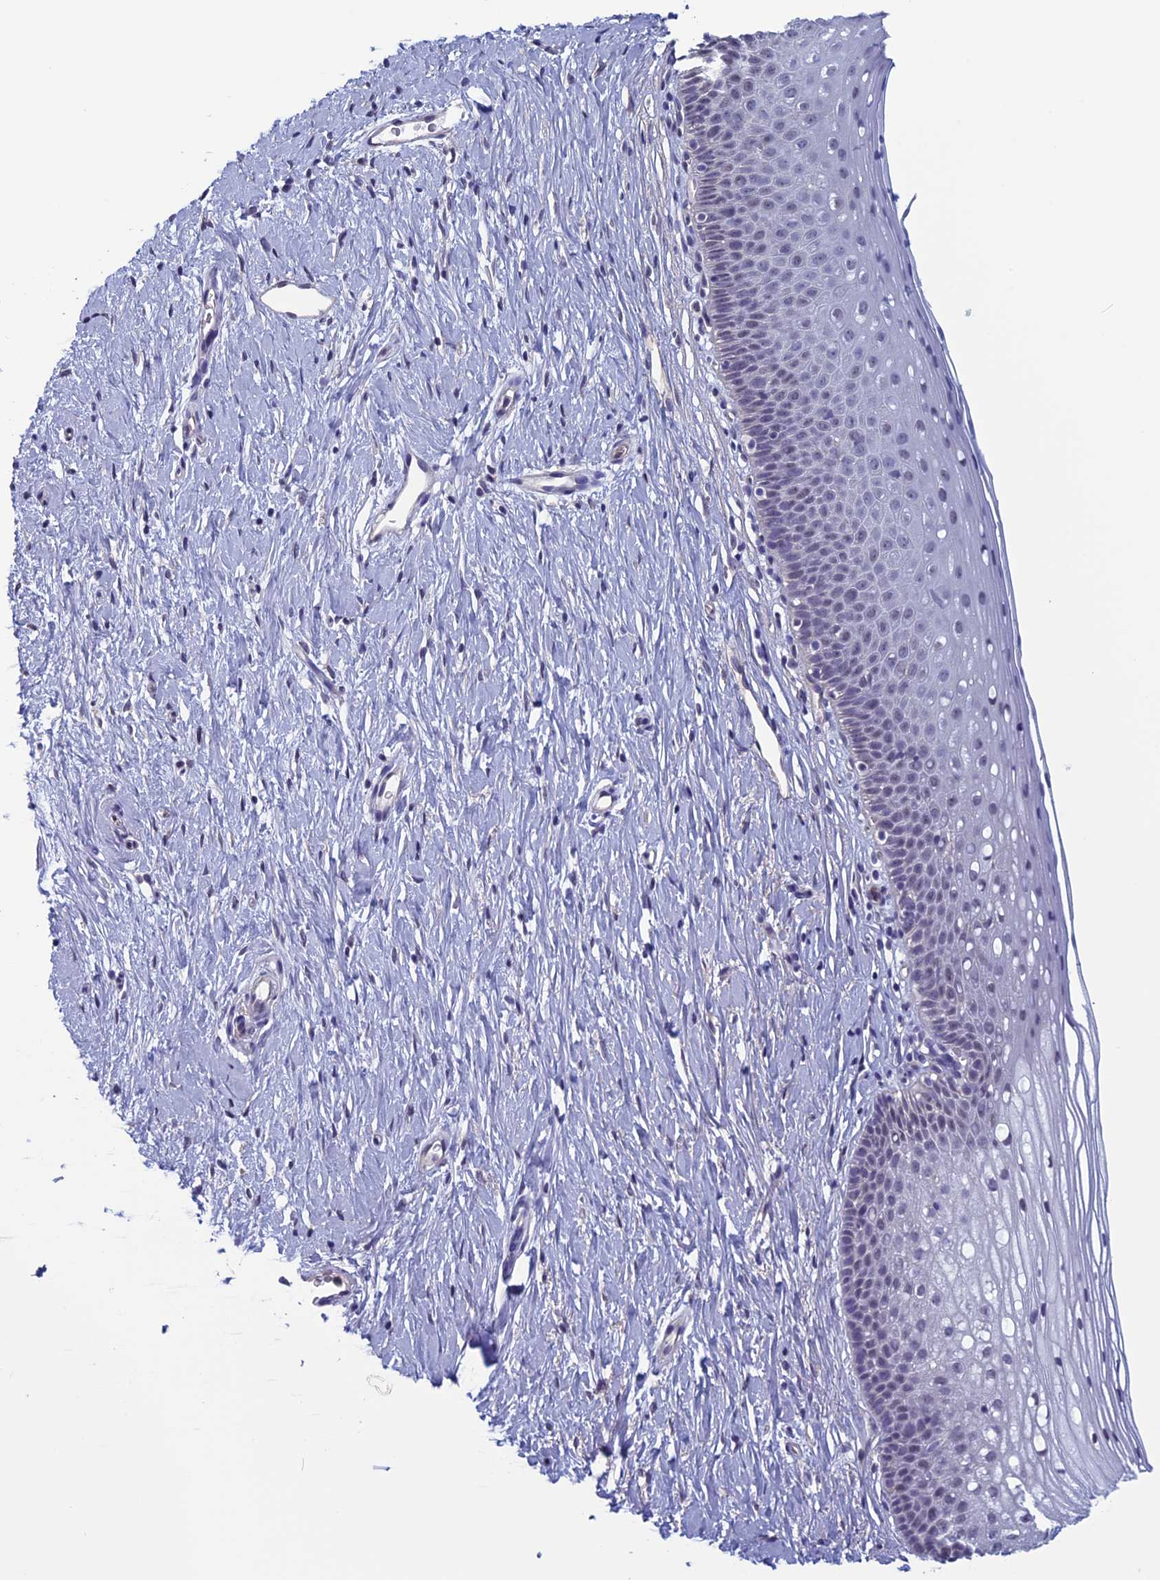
{"staining": {"intensity": "negative", "quantity": "none", "location": "none"}, "tissue": "cervix", "cell_type": "Glandular cells", "image_type": "normal", "snomed": [{"axis": "morphology", "description": "Normal tissue, NOS"}, {"axis": "topography", "description": "Cervix"}], "caption": "Glandular cells show no significant protein expression in normal cervix. (Stains: DAB immunohistochemistry with hematoxylin counter stain, Microscopy: brightfield microscopy at high magnification).", "gene": "SLC1A6", "patient": {"sex": "female", "age": 36}}